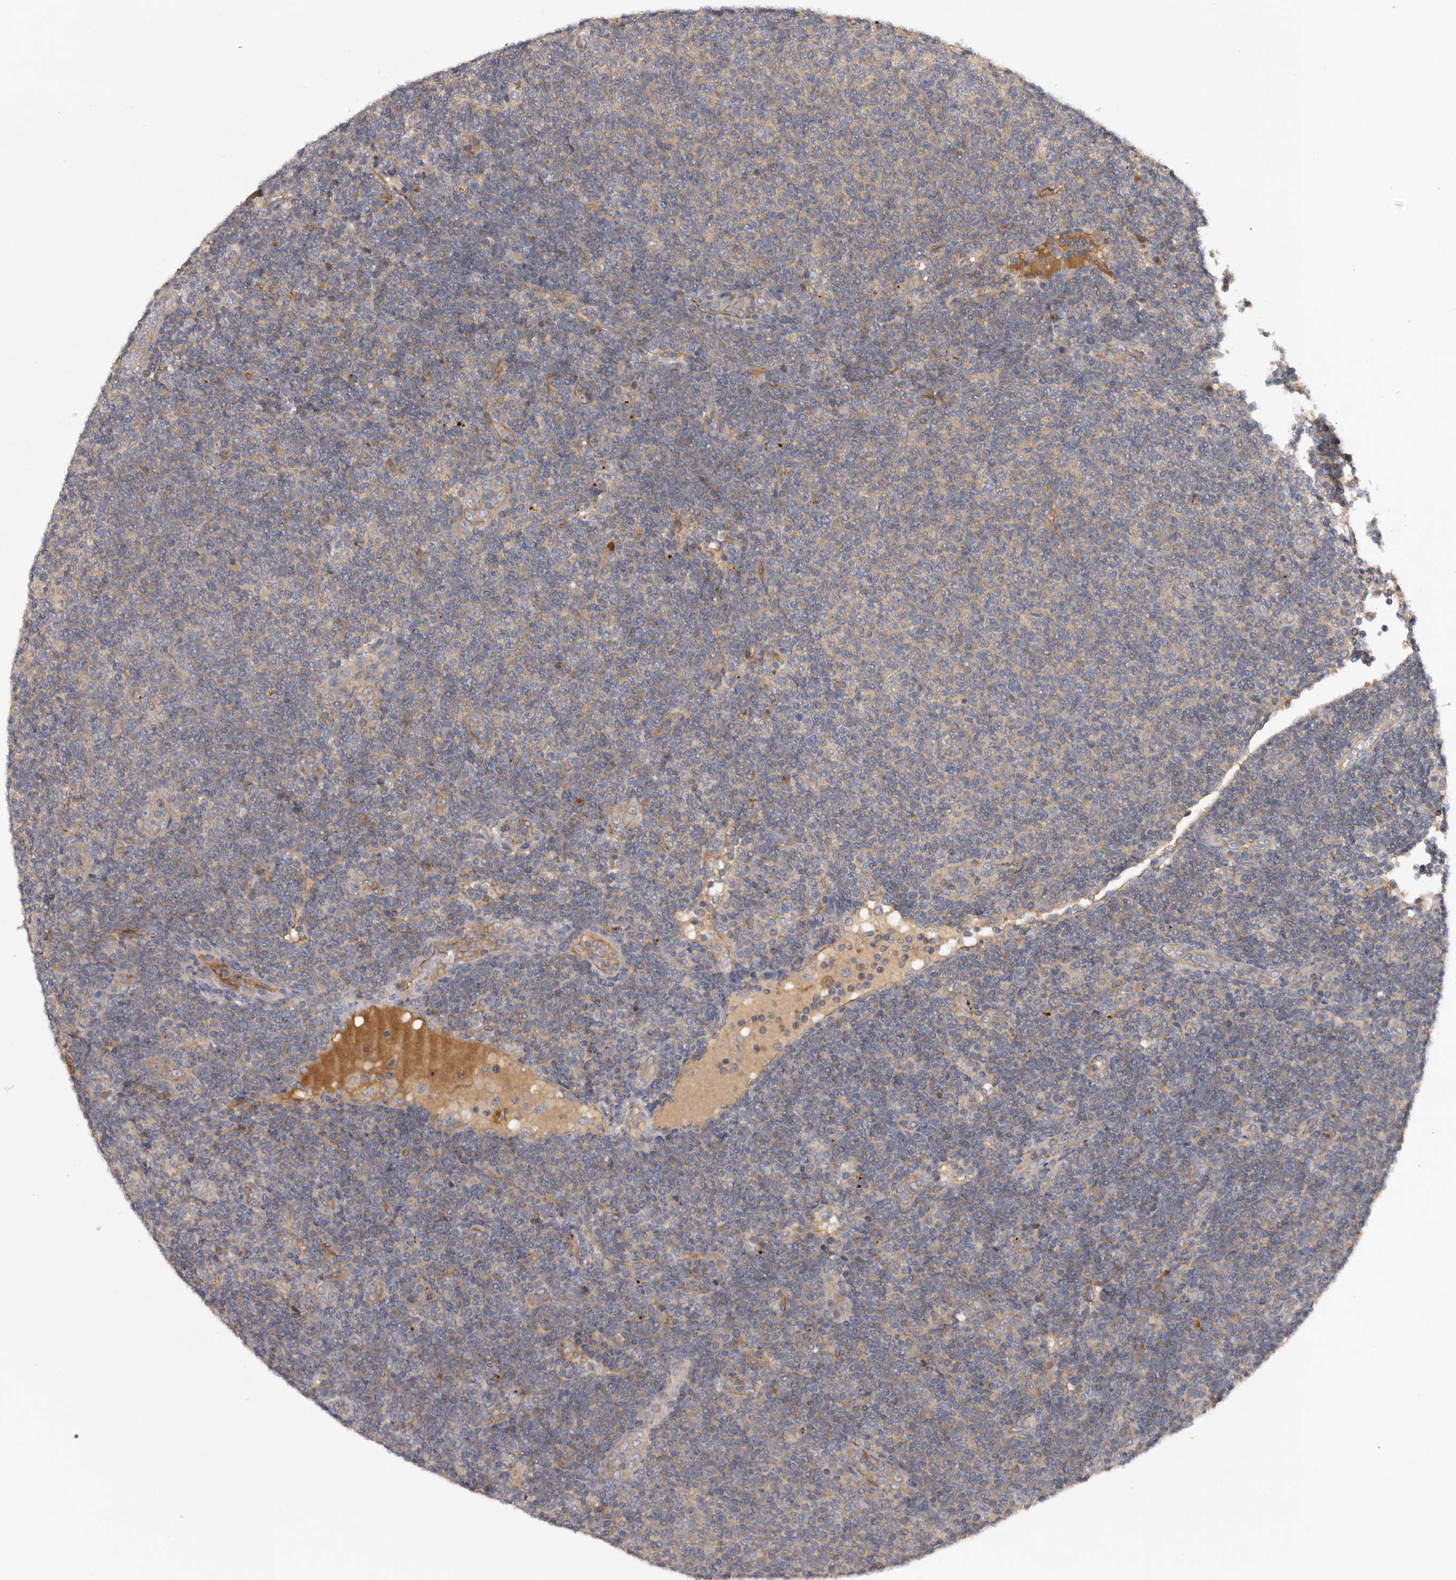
{"staining": {"intensity": "negative", "quantity": "none", "location": "none"}, "tissue": "lymphoma", "cell_type": "Tumor cells", "image_type": "cancer", "snomed": [{"axis": "morphology", "description": "Malignant lymphoma, non-Hodgkin's type, Low grade"}, {"axis": "topography", "description": "Lymph node"}], "caption": "IHC micrograph of neoplastic tissue: human low-grade malignant lymphoma, non-Hodgkin's type stained with DAB (3,3'-diaminobenzidine) demonstrates no significant protein positivity in tumor cells.", "gene": "INKA2", "patient": {"sex": "male", "age": 66}}